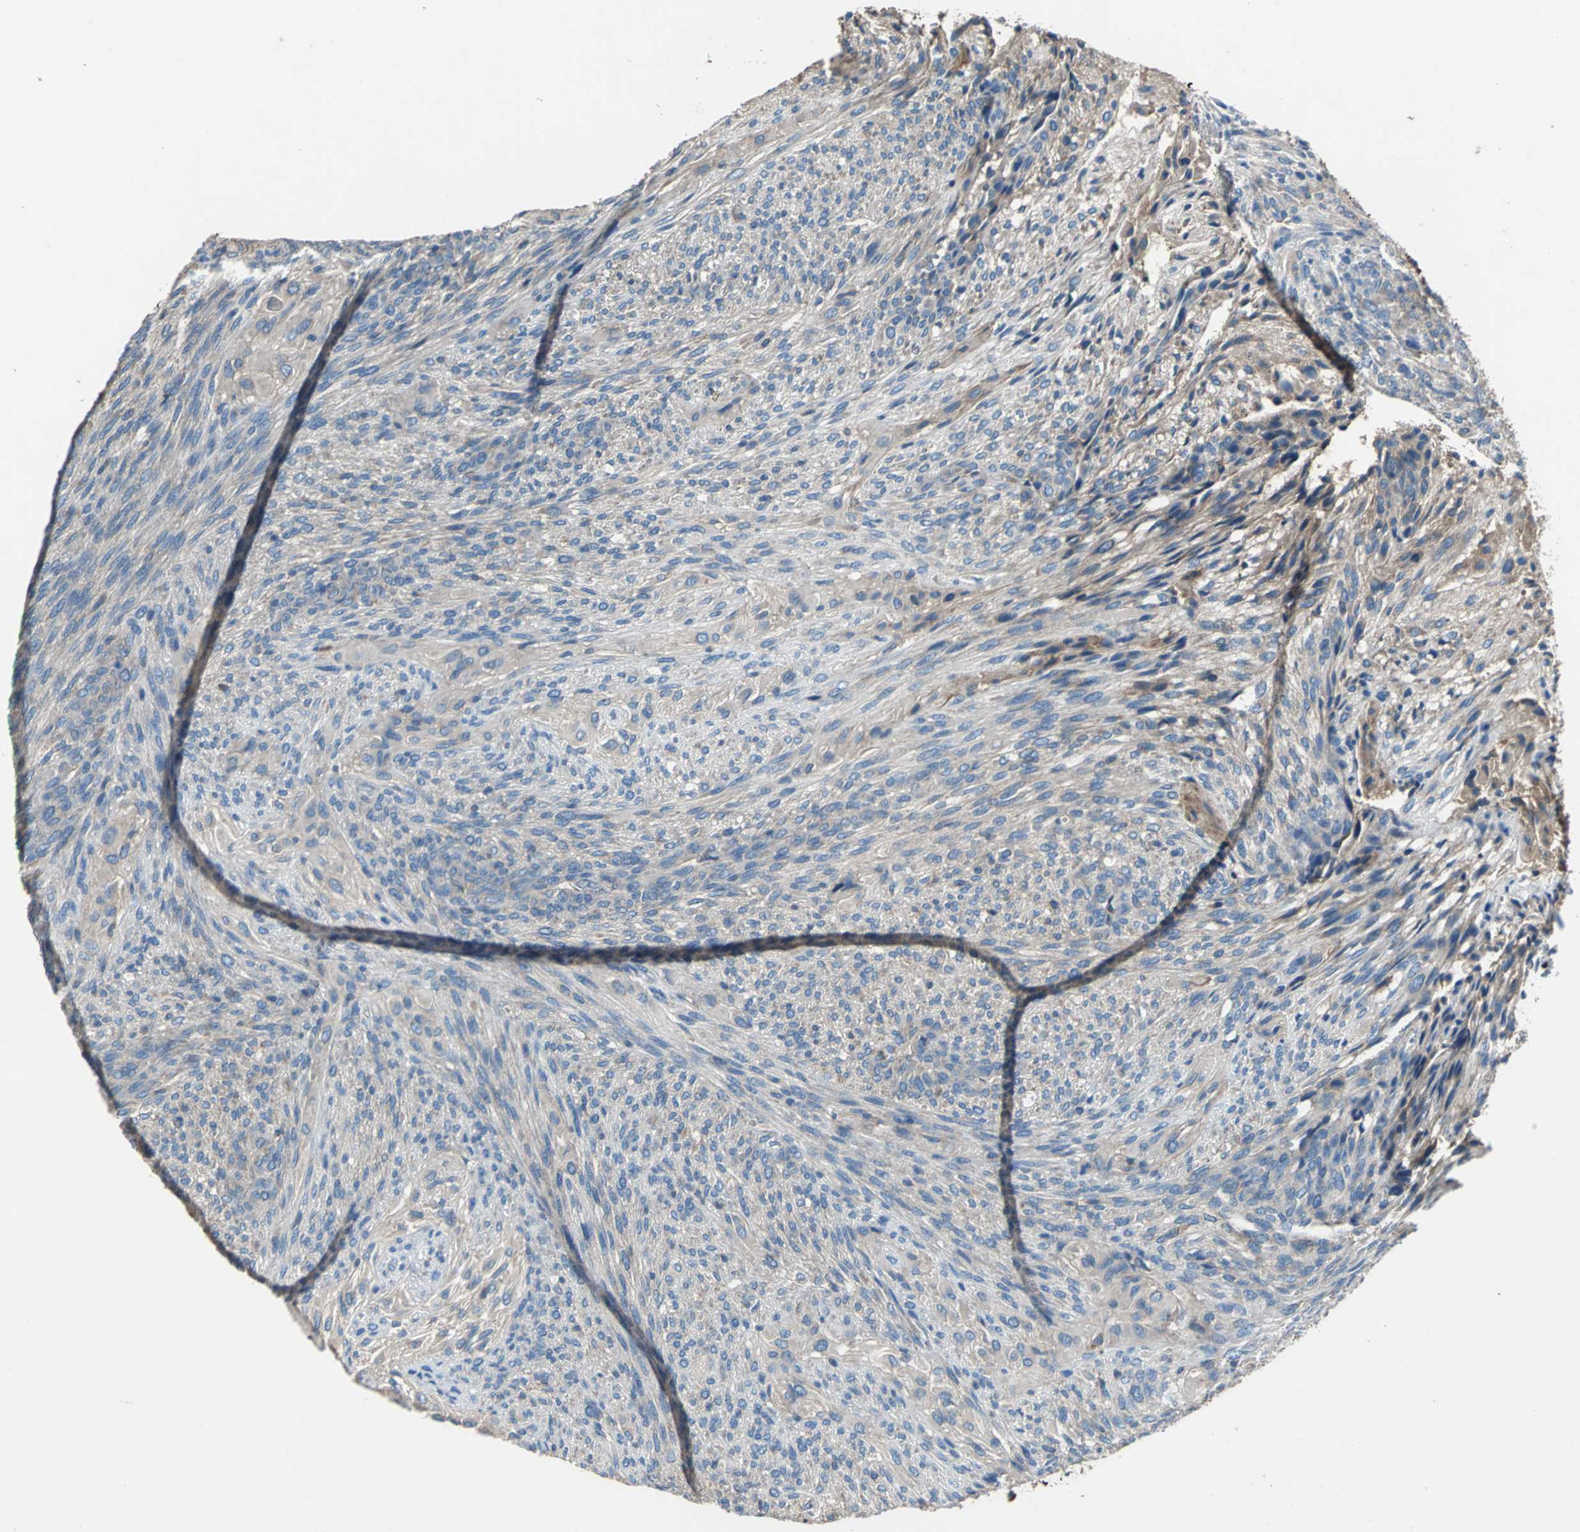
{"staining": {"intensity": "weak", "quantity": ">75%", "location": "cytoplasmic/membranous"}, "tissue": "glioma", "cell_type": "Tumor cells", "image_type": "cancer", "snomed": [{"axis": "morphology", "description": "Glioma, malignant, High grade"}, {"axis": "topography", "description": "Cerebral cortex"}], "caption": "Immunohistochemical staining of human glioma exhibits low levels of weak cytoplasmic/membranous staining in approximately >75% of tumor cells.", "gene": "HEPH", "patient": {"sex": "female", "age": 55}}